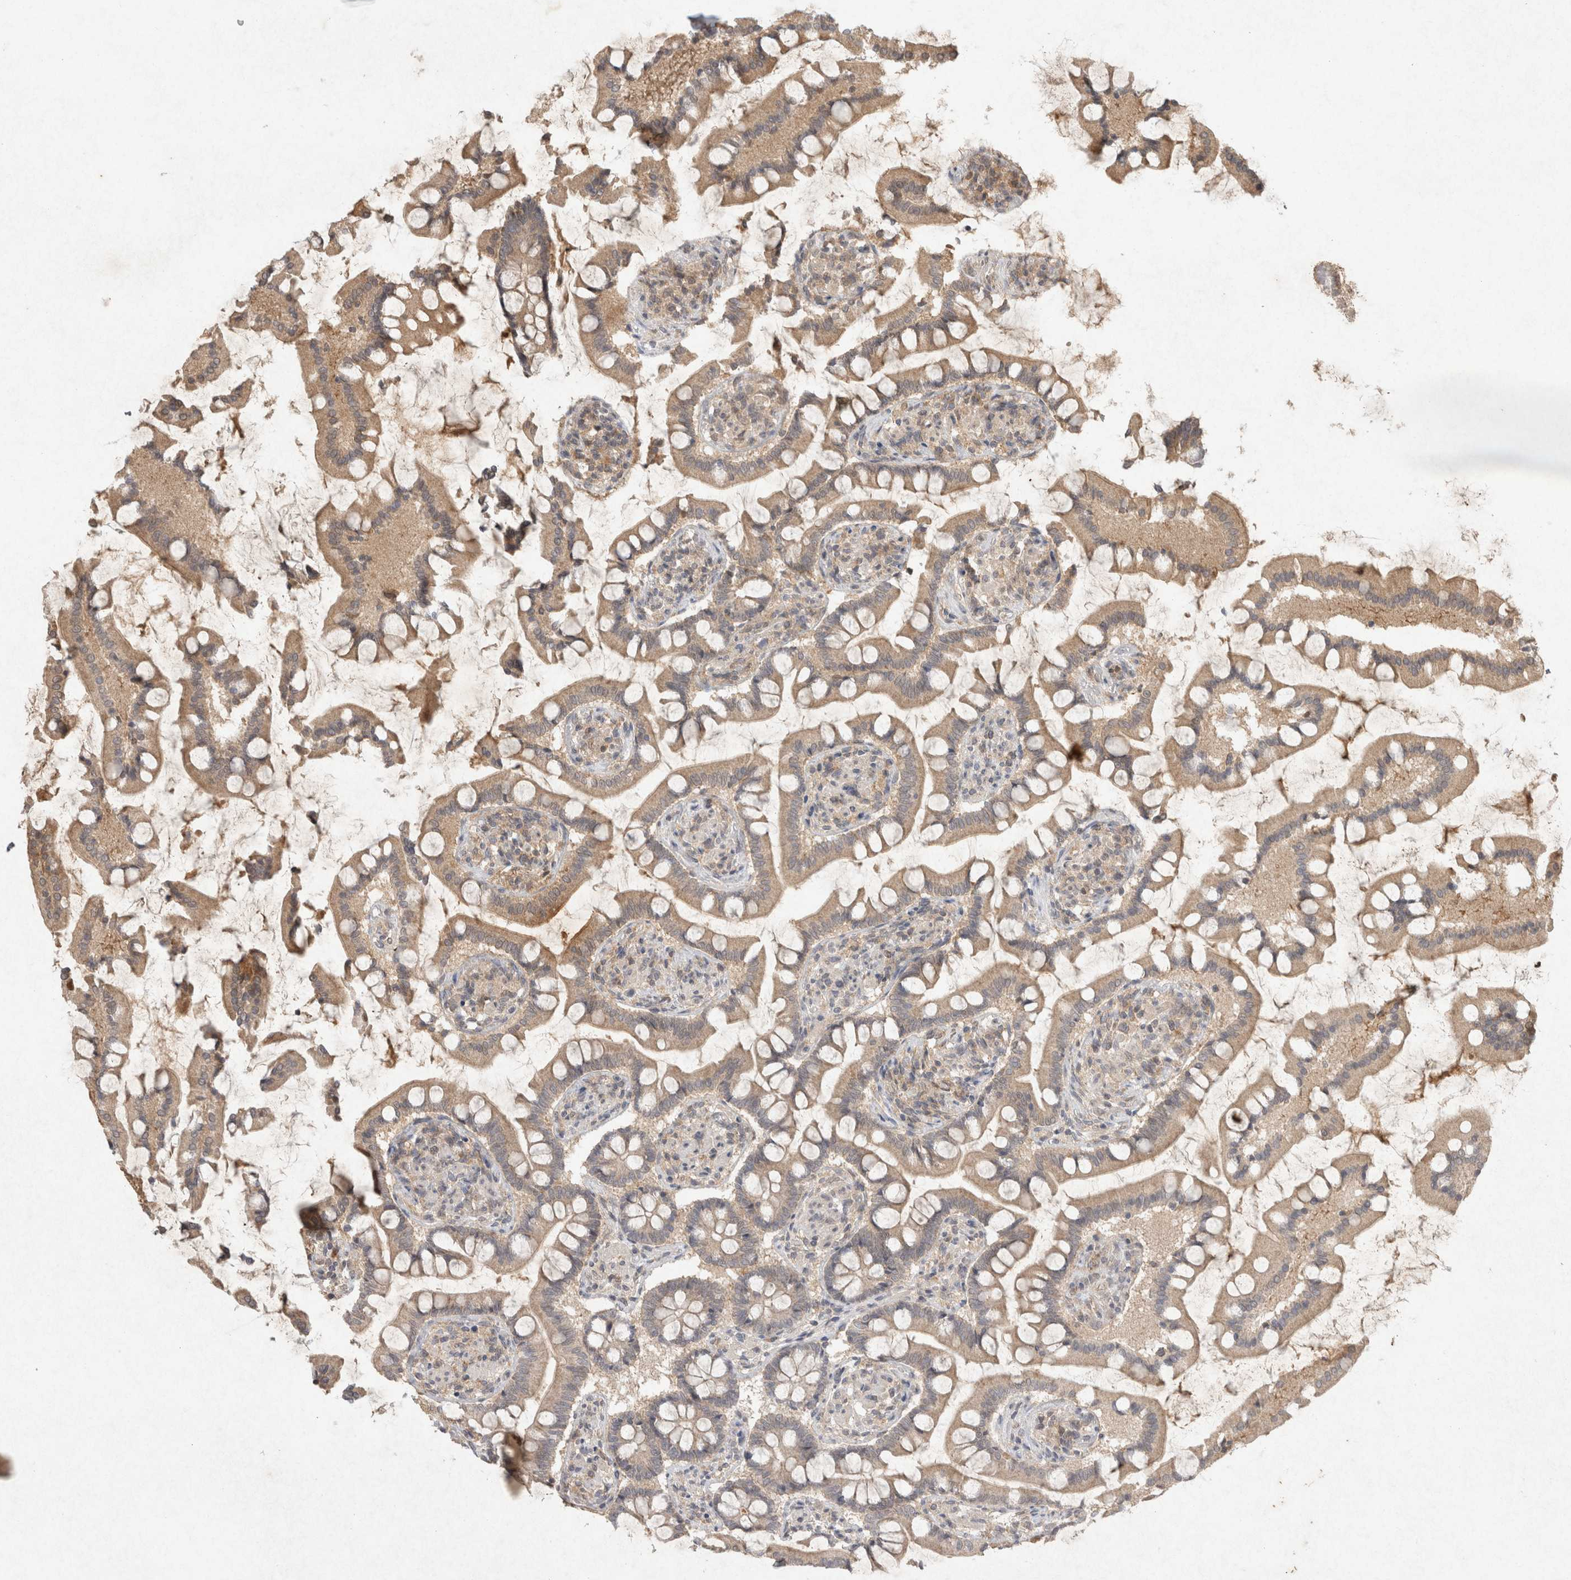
{"staining": {"intensity": "weak", "quantity": ">75%", "location": "cytoplasmic/membranous"}, "tissue": "small intestine", "cell_type": "Glandular cells", "image_type": "normal", "snomed": [{"axis": "morphology", "description": "Normal tissue, NOS"}, {"axis": "topography", "description": "Small intestine"}], "caption": "An immunohistochemistry (IHC) image of unremarkable tissue is shown. Protein staining in brown highlights weak cytoplasmic/membranous positivity in small intestine within glandular cells. The protein of interest is stained brown, and the nuclei are stained in blue (DAB (3,3'-diaminobenzidine) IHC with brightfield microscopy, high magnification).", "gene": "LOXL2", "patient": {"sex": "male", "age": 41}}